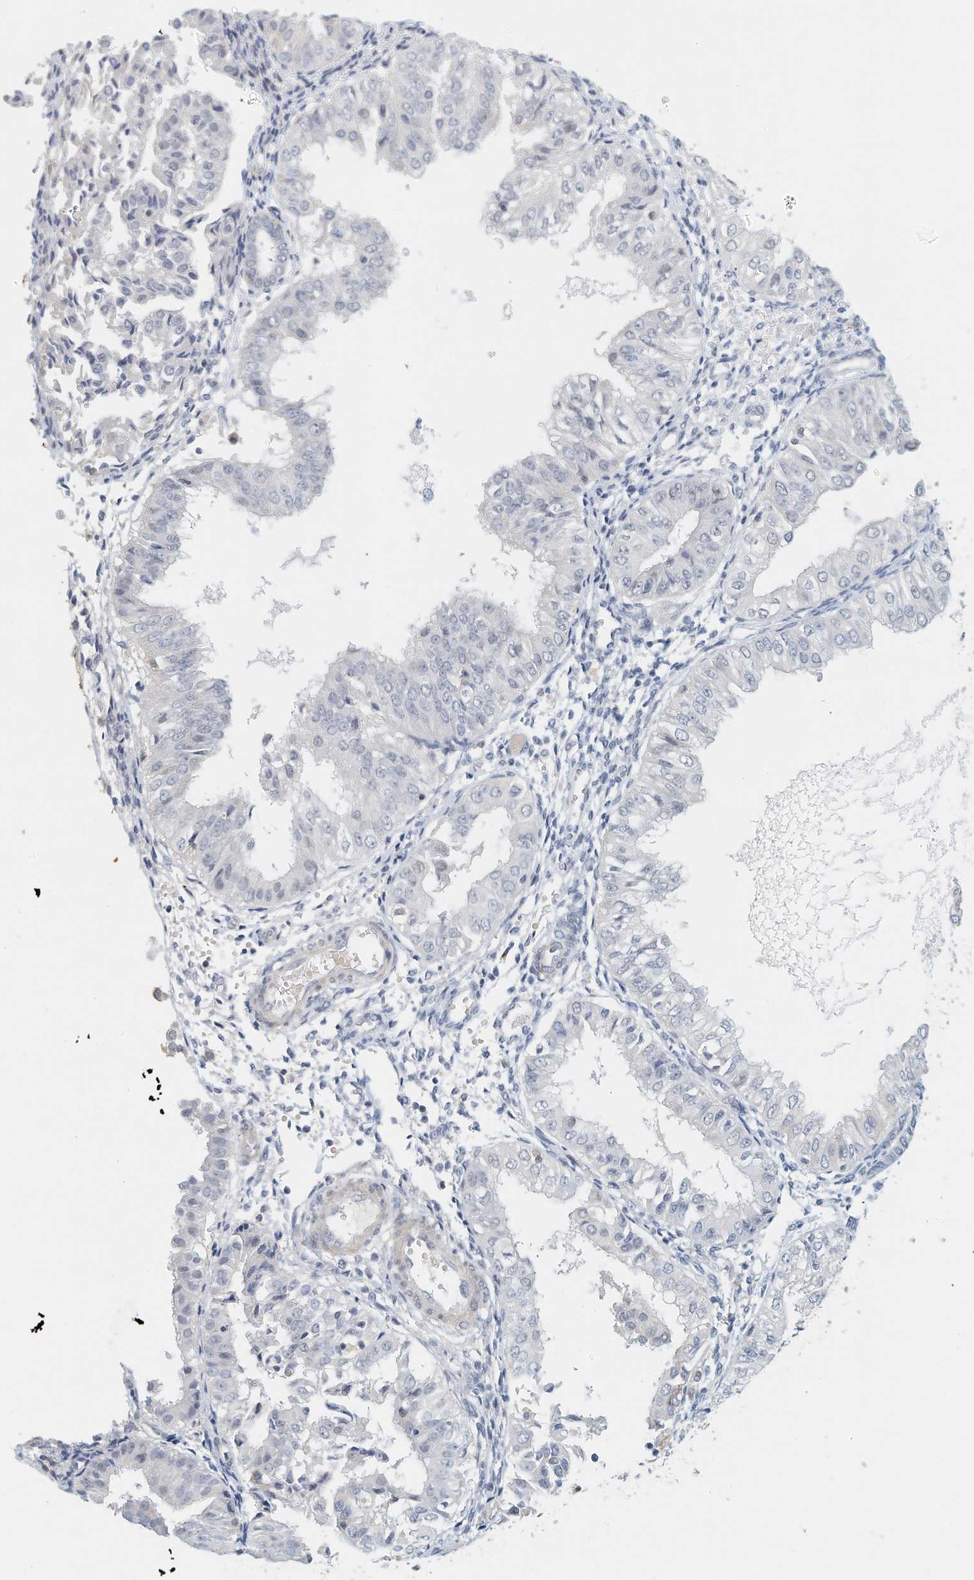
{"staining": {"intensity": "negative", "quantity": "none", "location": "none"}, "tissue": "endometrial cancer", "cell_type": "Tumor cells", "image_type": "cancer", "snomed": [{"axis": "morphology", "description": "Normal tissue, NOS"}, {"axis": "morphology", "description": "Adenocarcinoma, NOS"}, {"axis": "topography", "description": "Endometrium"}], "caption": "This is an immunohistochemistry (IHC) photomicrograph of human endometrial adenocarcinoma. There is no expression in tumor cells.", "gene": "MICAL1", "patient": {"sex": "female", "age": 53}}